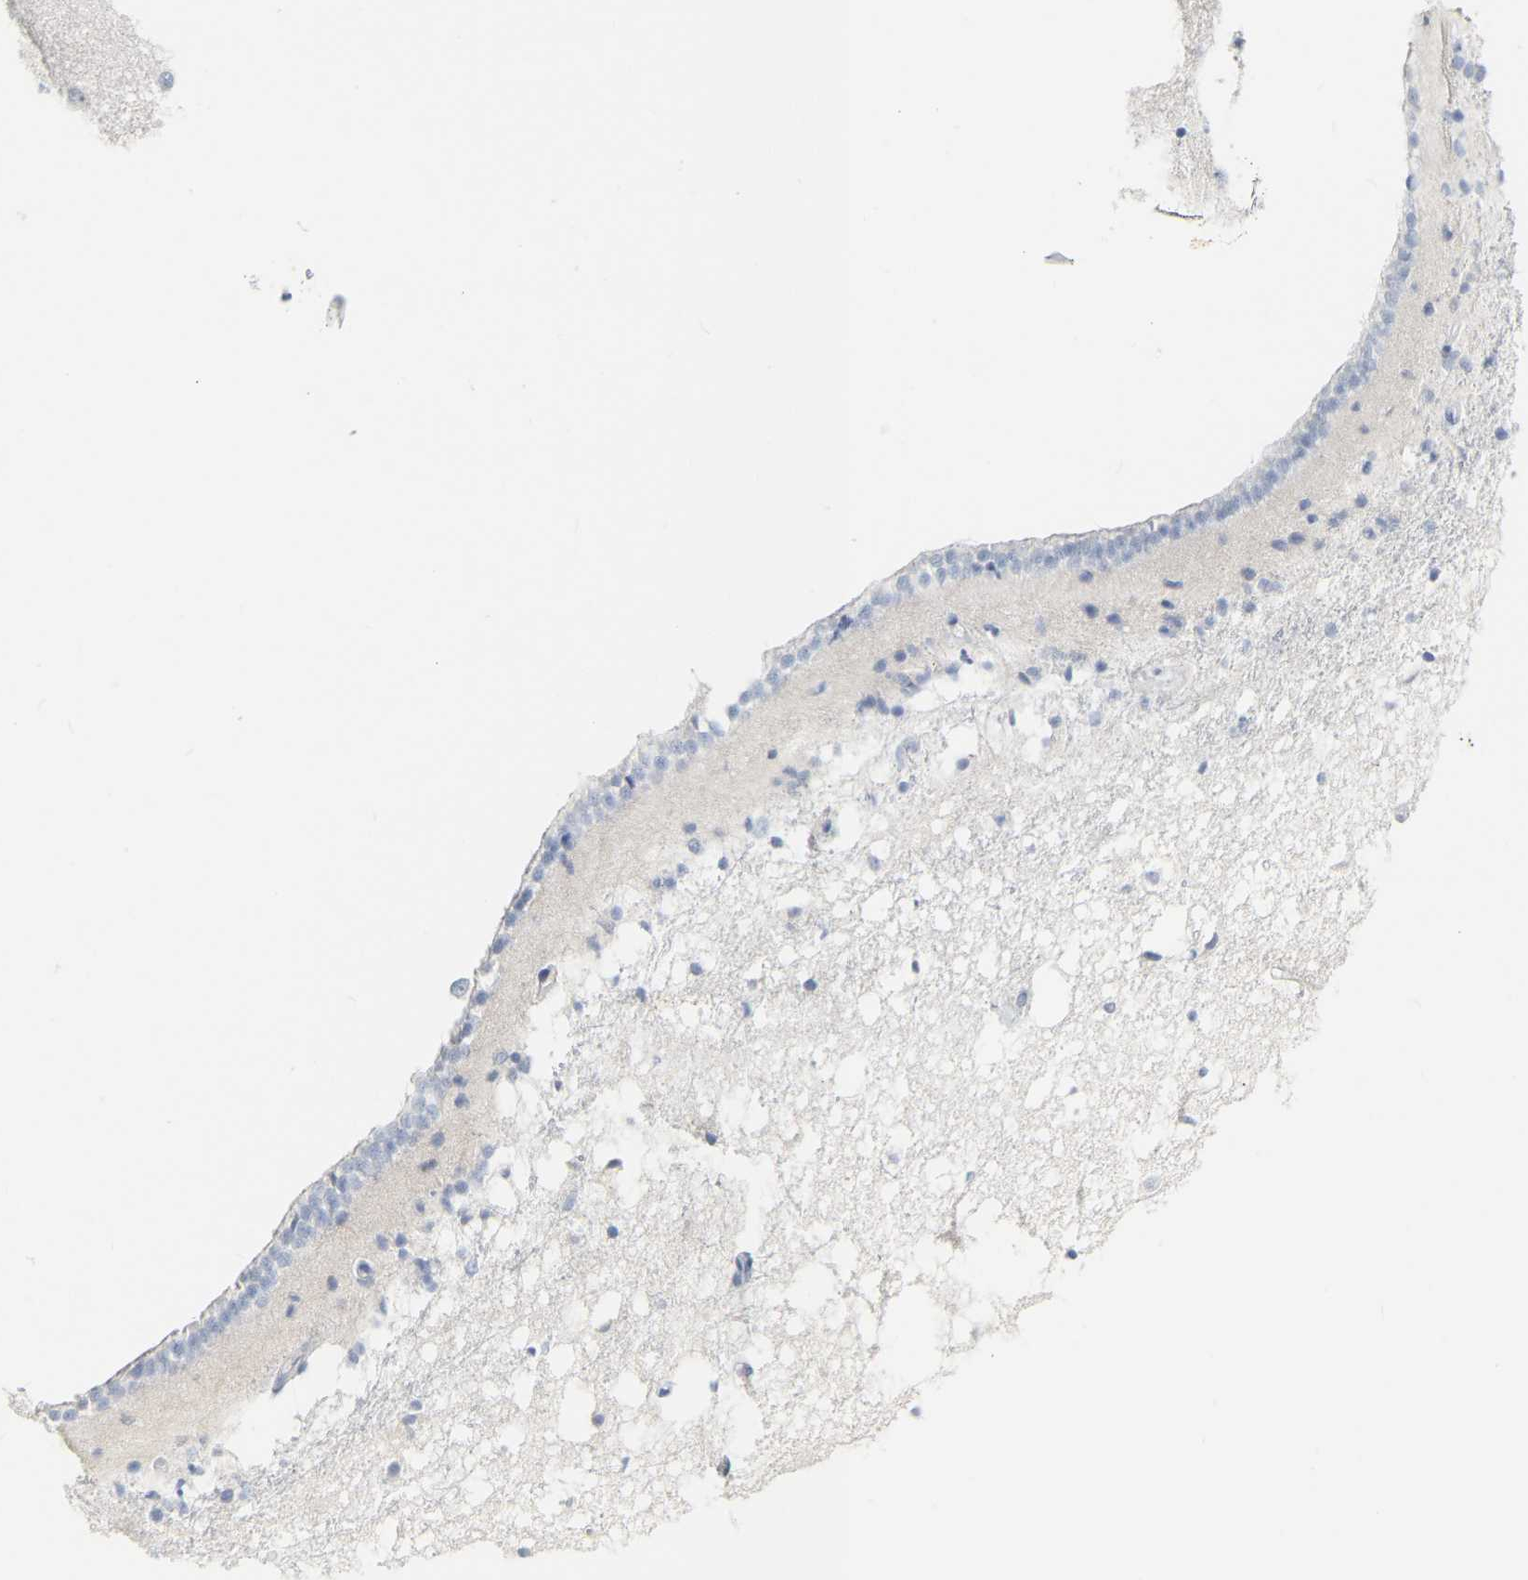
{"staining": {"intensity": "negative", "quantity": "none", "location": "none"}, "tissue": "caudate", "cell_type": "Glial cells", "image_type": "normal", "snomed": [{"axis": "morphology", "description": "Normal tissue, NOS"}, {"axis": "topography", "description": "Lateral ventricle wall"}], "caption": "Histopathology image shows no protein positivity in glial cells of benign caudate. The staining is performed using DAB brown chromogen with nuclei counter-stained in using hematoxylin.", "gene": "GNAS", "patient": {"sex": "male", "age": 45}}